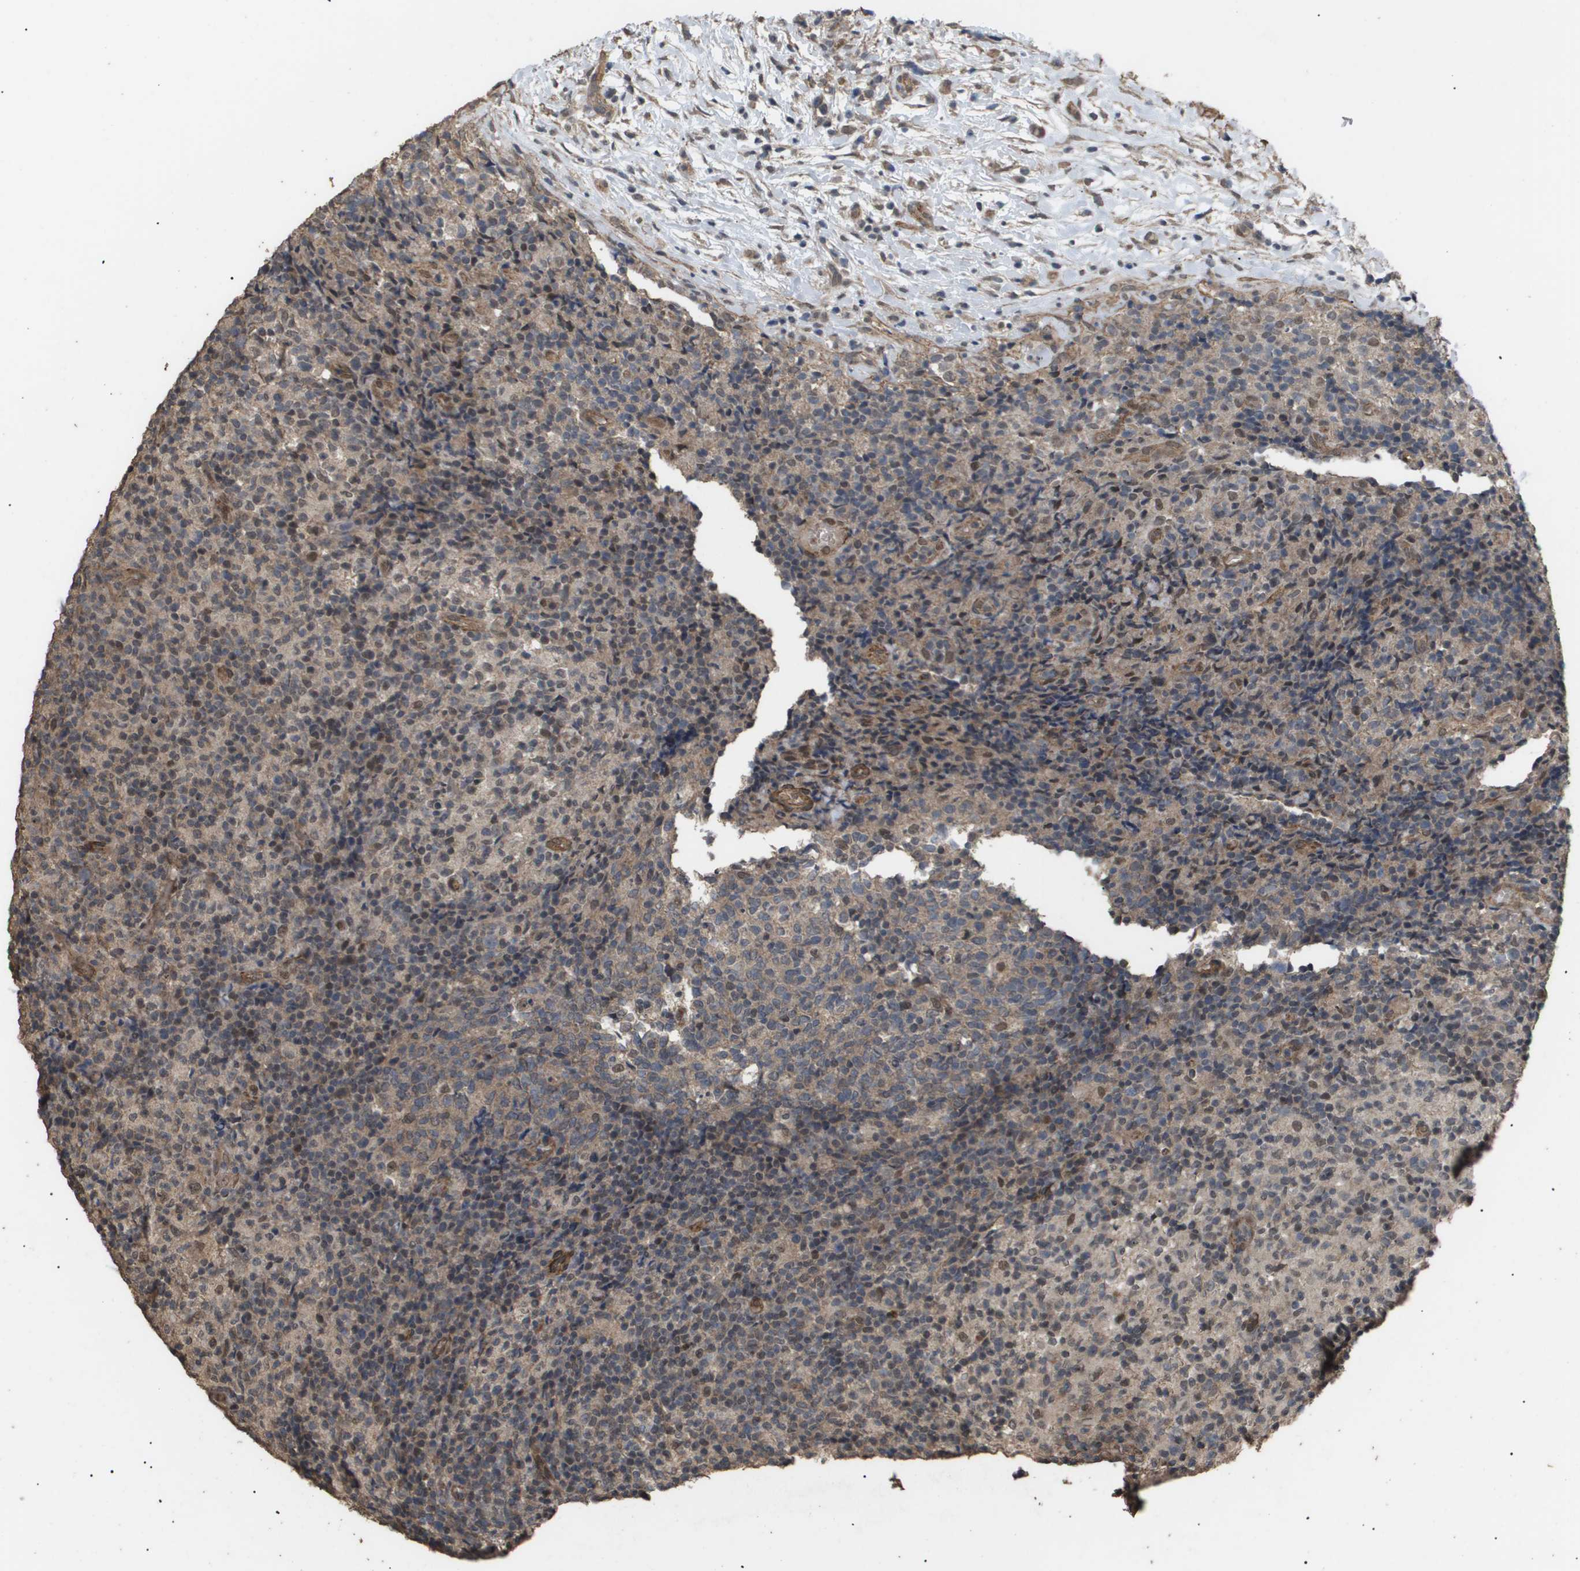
{"staining": {"intensity": "weak", "quantity": ">75%", "location": "cytoplasmic/membranous"}, "tissue": "lymph node", "cell_type": "Germinal center cells", "image_type": "normal", "snomed": [{"axis": "morphology", "description": "Normal tissue, NOS"}, {"axis": "morphology", "description": "Inflammation, NOS"}, {"axis": "topography", "description": "Lymph node"}], "caption": "Immunohistochemistry histopathology image of unremarkable lymph node: lymph node stained using immunohistochemistry (IHC) shows low levels of weak protein expression localized specifically in the cytoplasmic/membranous of germinal center cells, appearing as a cytoplasmic/membranous brown color.", "gene": "CUL5", "patient": {"sex": "male", "age": 55}}